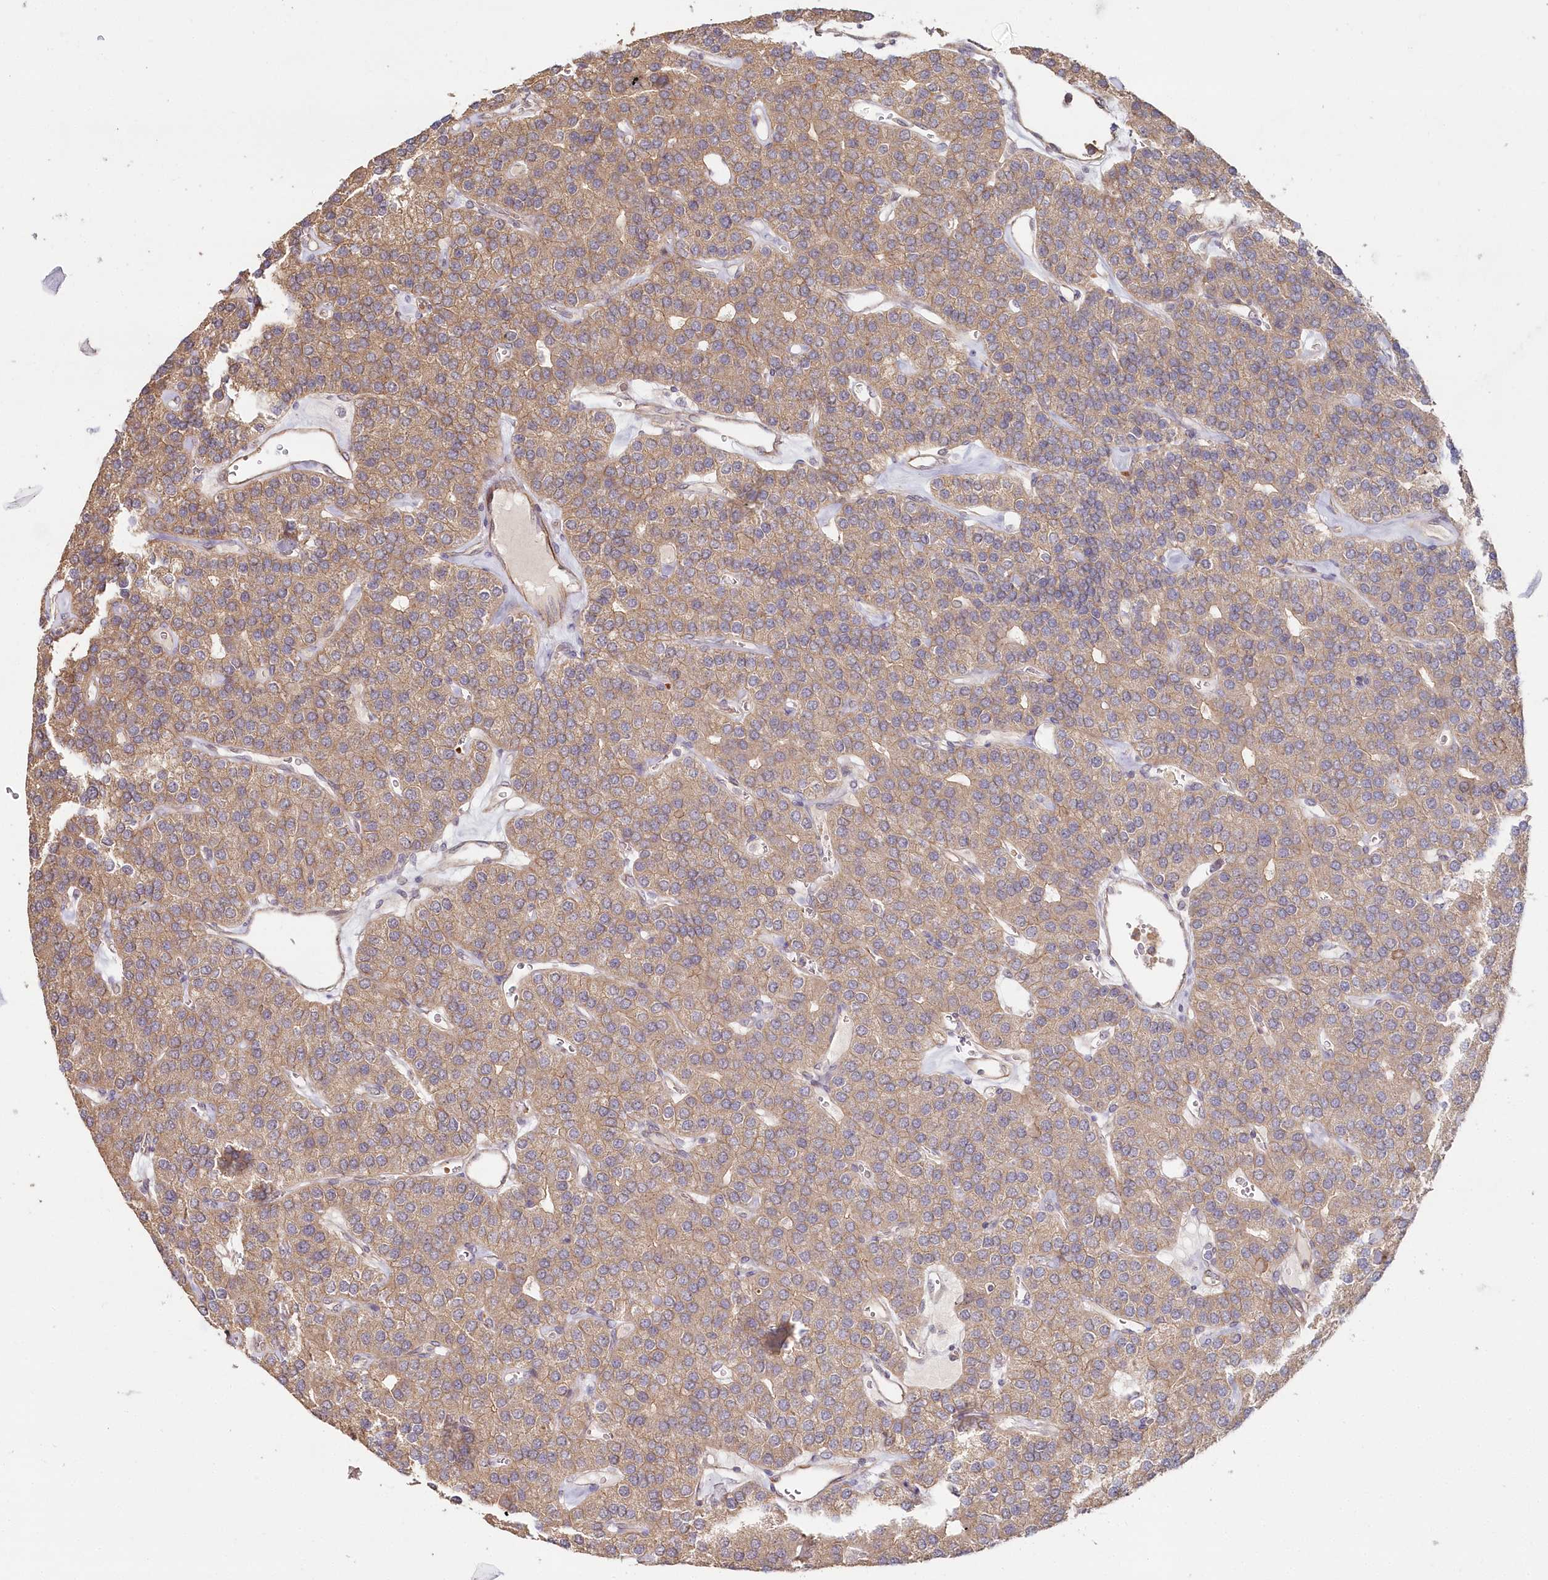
{"staining": {"intensity": "moderate", "quantity": ">75%", "location": "cytoplasmic/membranous"}, "tissue": "parathyroid gland", "cell_type": "Glandular cells", "image_type": "normal", "snomed": [{"axis": "morphology", "description": "Normal tissue, NOS"}, {"axis": "morphology", "description": "Adenoma, NOS"}, {"axis": "topography", "description": "Parathyroid gland"}], "caption": "IHC of benign human parathyroid gland demonstrates medium levels of moderate cytoplasmic/membranous staining in approximately >75% of glandular cells.", "gene": "HYCC2", "patient": {"sex": "female", "age": 86}}